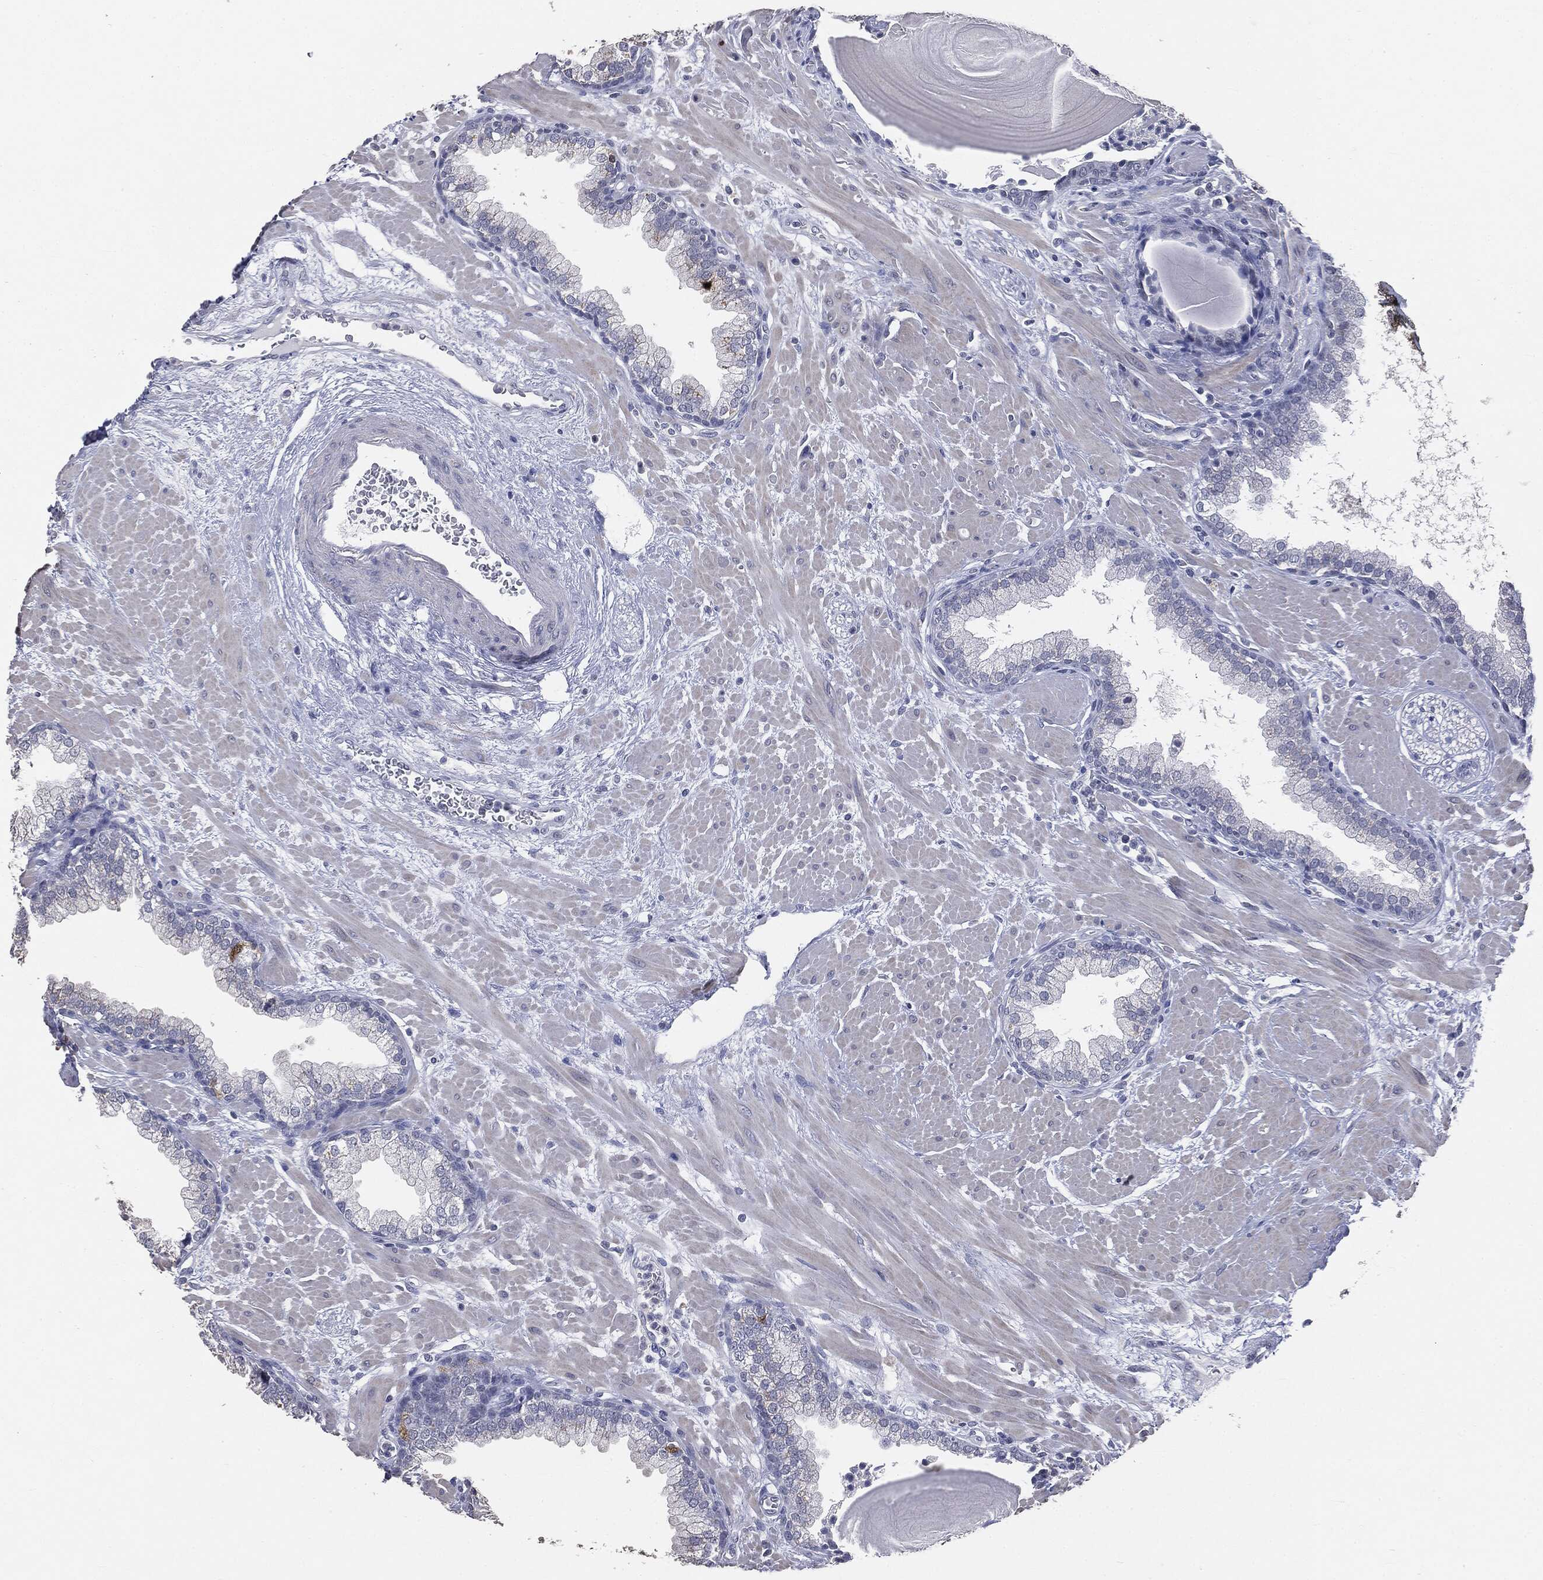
{"staining": {"intensity": "negative", "quantity": "none", "location": "none"}, "tissue": "prostate", "cell_type": "Glandular cells", "image_type": "normal", "snomed": [{"axis": "morphology", "description": "Normal tissue, NOS"}, {"axis": "topography", "description": "Prostate"}], "caption": "A high-resolution image shows immunohistochemistry staining of benign prostate, which exhibits no significant positivity in glandular cells. The staining is performed using DAB (3,3'-diaminobenzidine) brown chromogen with nuclei counter-stained in using hematoxylin.", "gene": "SLC2A2", "patient": {"sex": "male", "age": 63}}